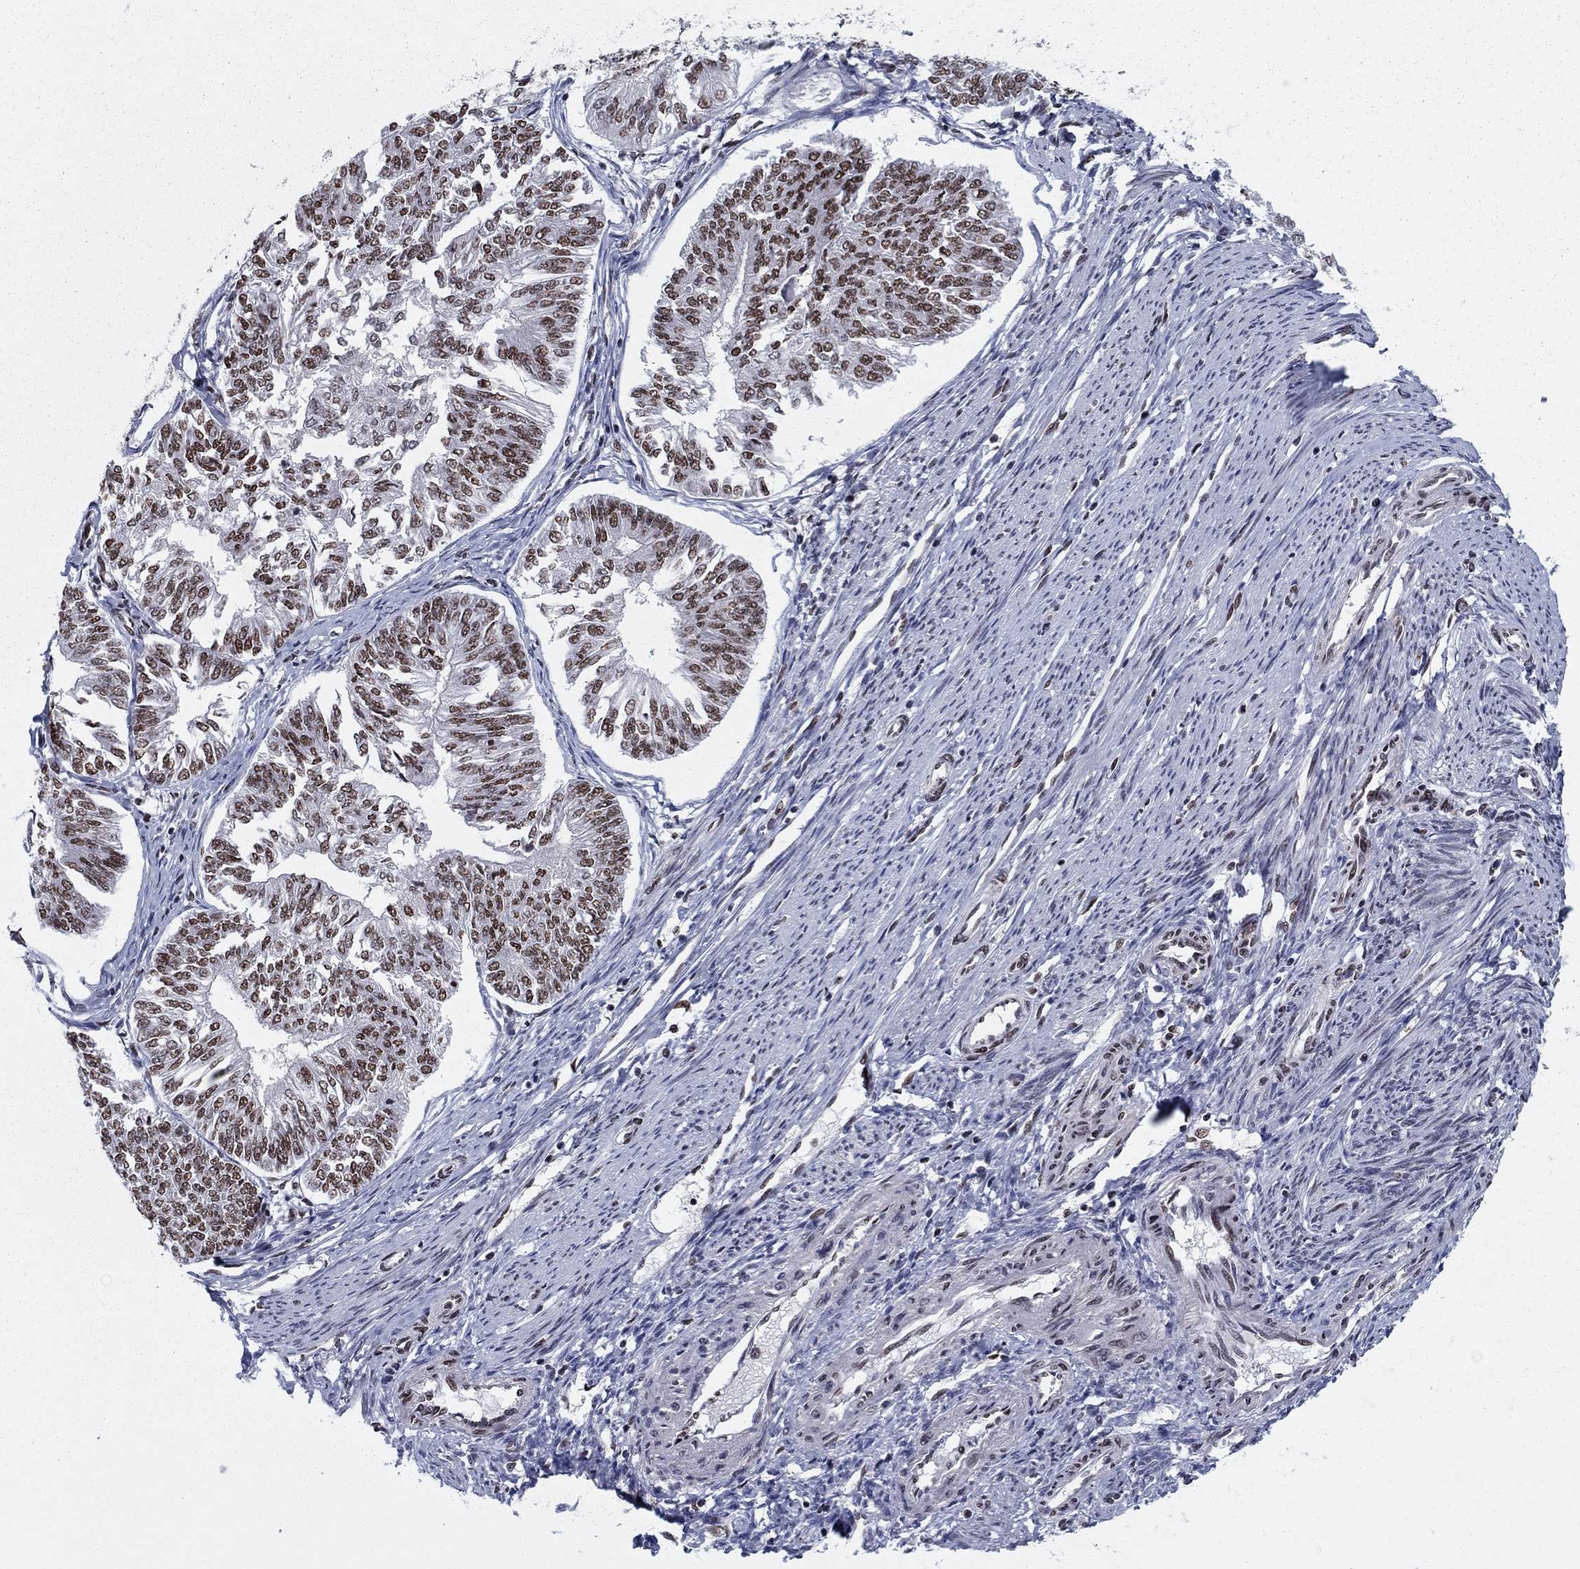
{"staining": {"intensity": "strong", "quantity": "25%-75%", "location": "nuclear"}, "tissue": "endometrial cancer", "cell_type": "Tumor cells", "image_type": "cancer", "snomed": [{"axis": "morphology", "description": "Adenocarcinoma, NOS"}, {"axis": "topography", "description": "Endometrium"}], "caption": "Protein expression analysis of endometrial adenocarcinoma exhibits strong nuclear positivity in approximately 25%-75% of tumor cells. The staining was performed using DAB to visualize the protein expression in brown, while the nuclei were stained in blue with hematoxylin (Magnification: 20x).", "gene": "USP54", "patient": {"sex": "female", "age": 58}}